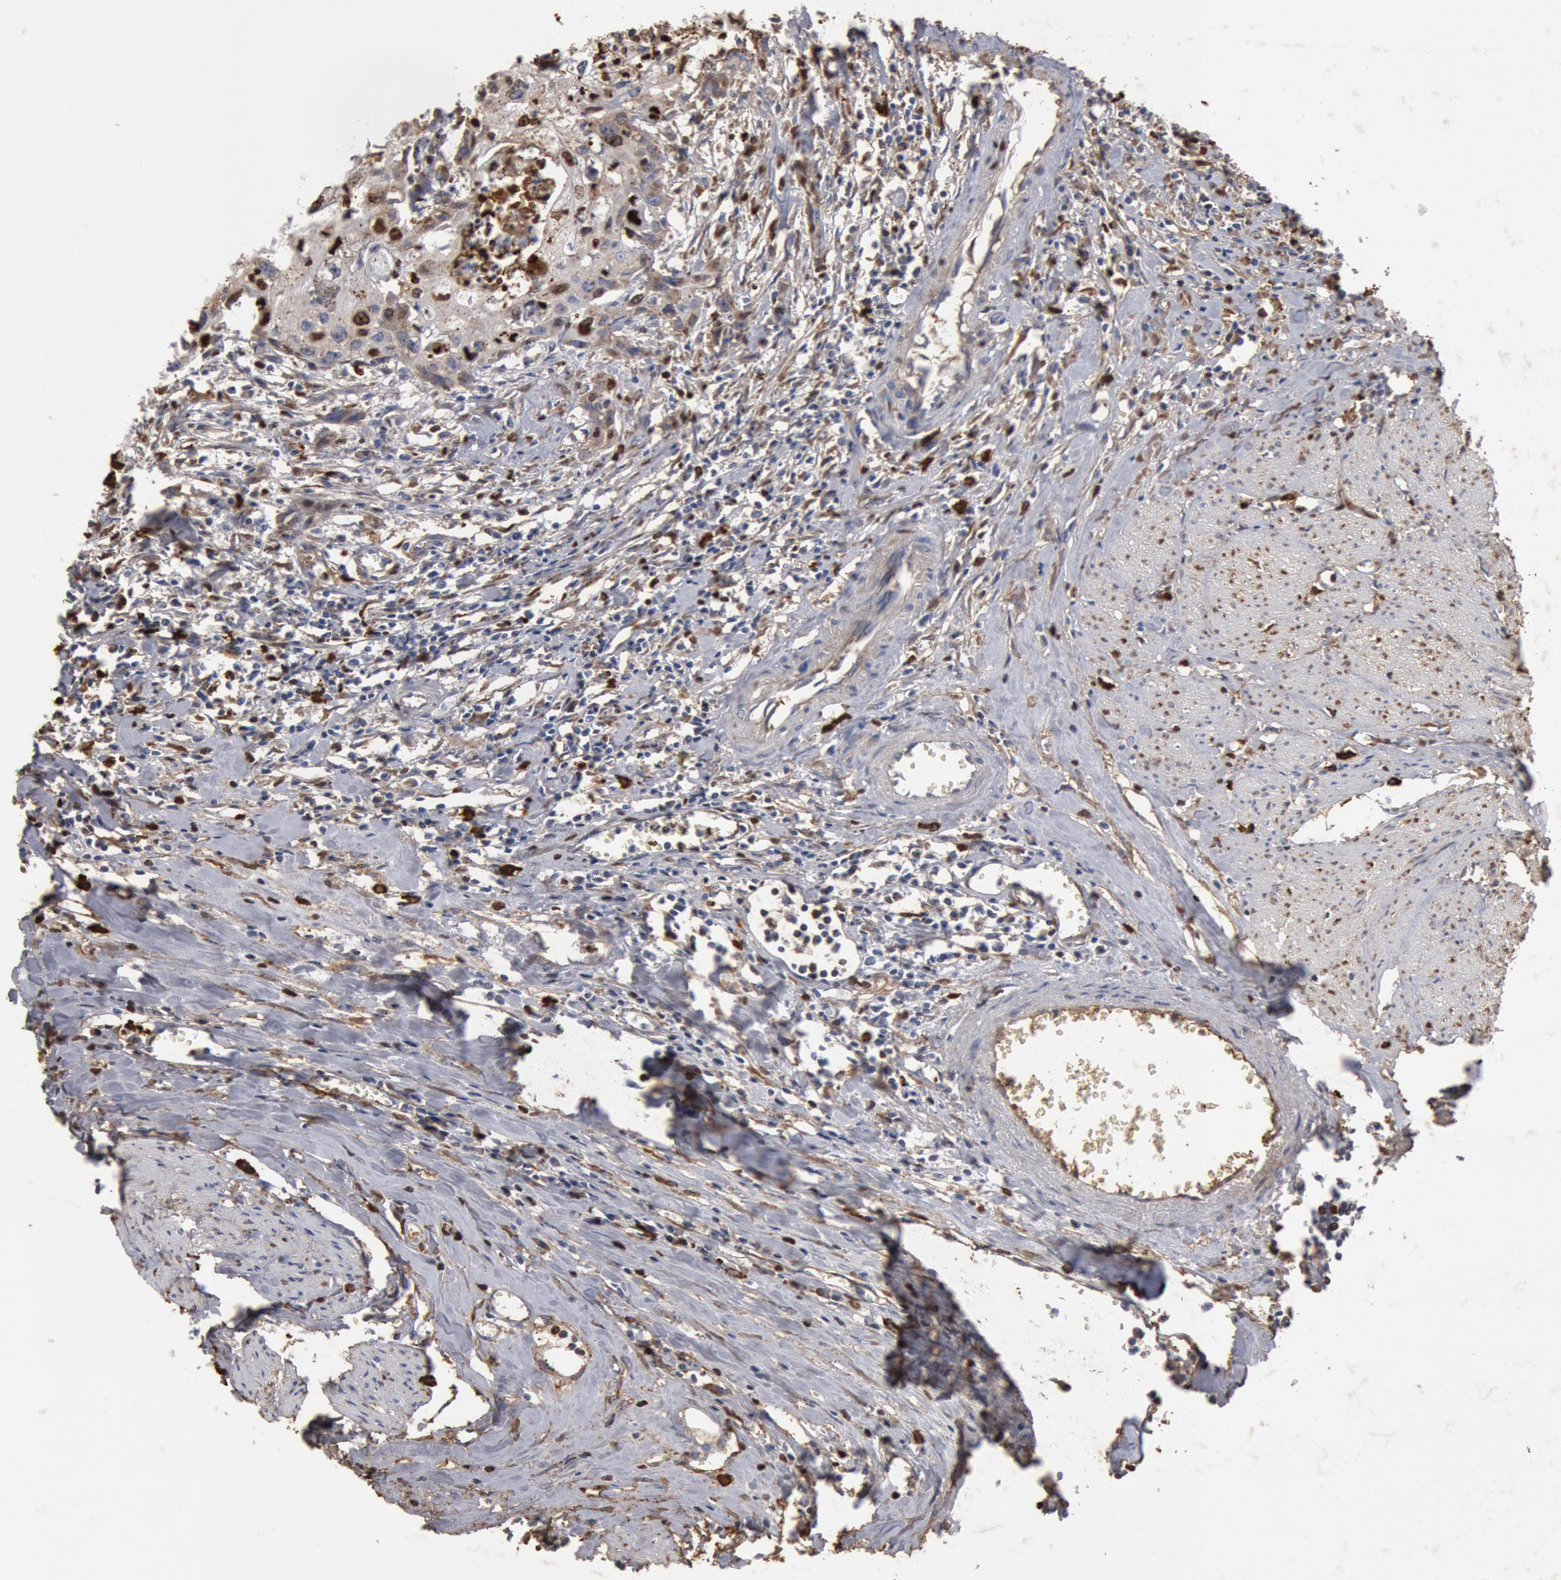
{"staining": {"intensity": "strong", "quantity": ">75%", "location": "nuclear"}, "tissue": "urothelial cancer", "cell_type": "Tumor cells", "image_type": "cancer", "snomed": [{"axis": "morphology", "description": "Urothelial carcinoma, High grade"}, {"axis": "topography", "description": "Urinary bladder"}], "caption": "Immunohistochemical staining of human high-grade urothelial carcinoma demonstrates strong nuclear protein staining in approximately >75% of tumor cells.", "gene": "FOXA2", "patient": {"sex": "male", "age": 54}}